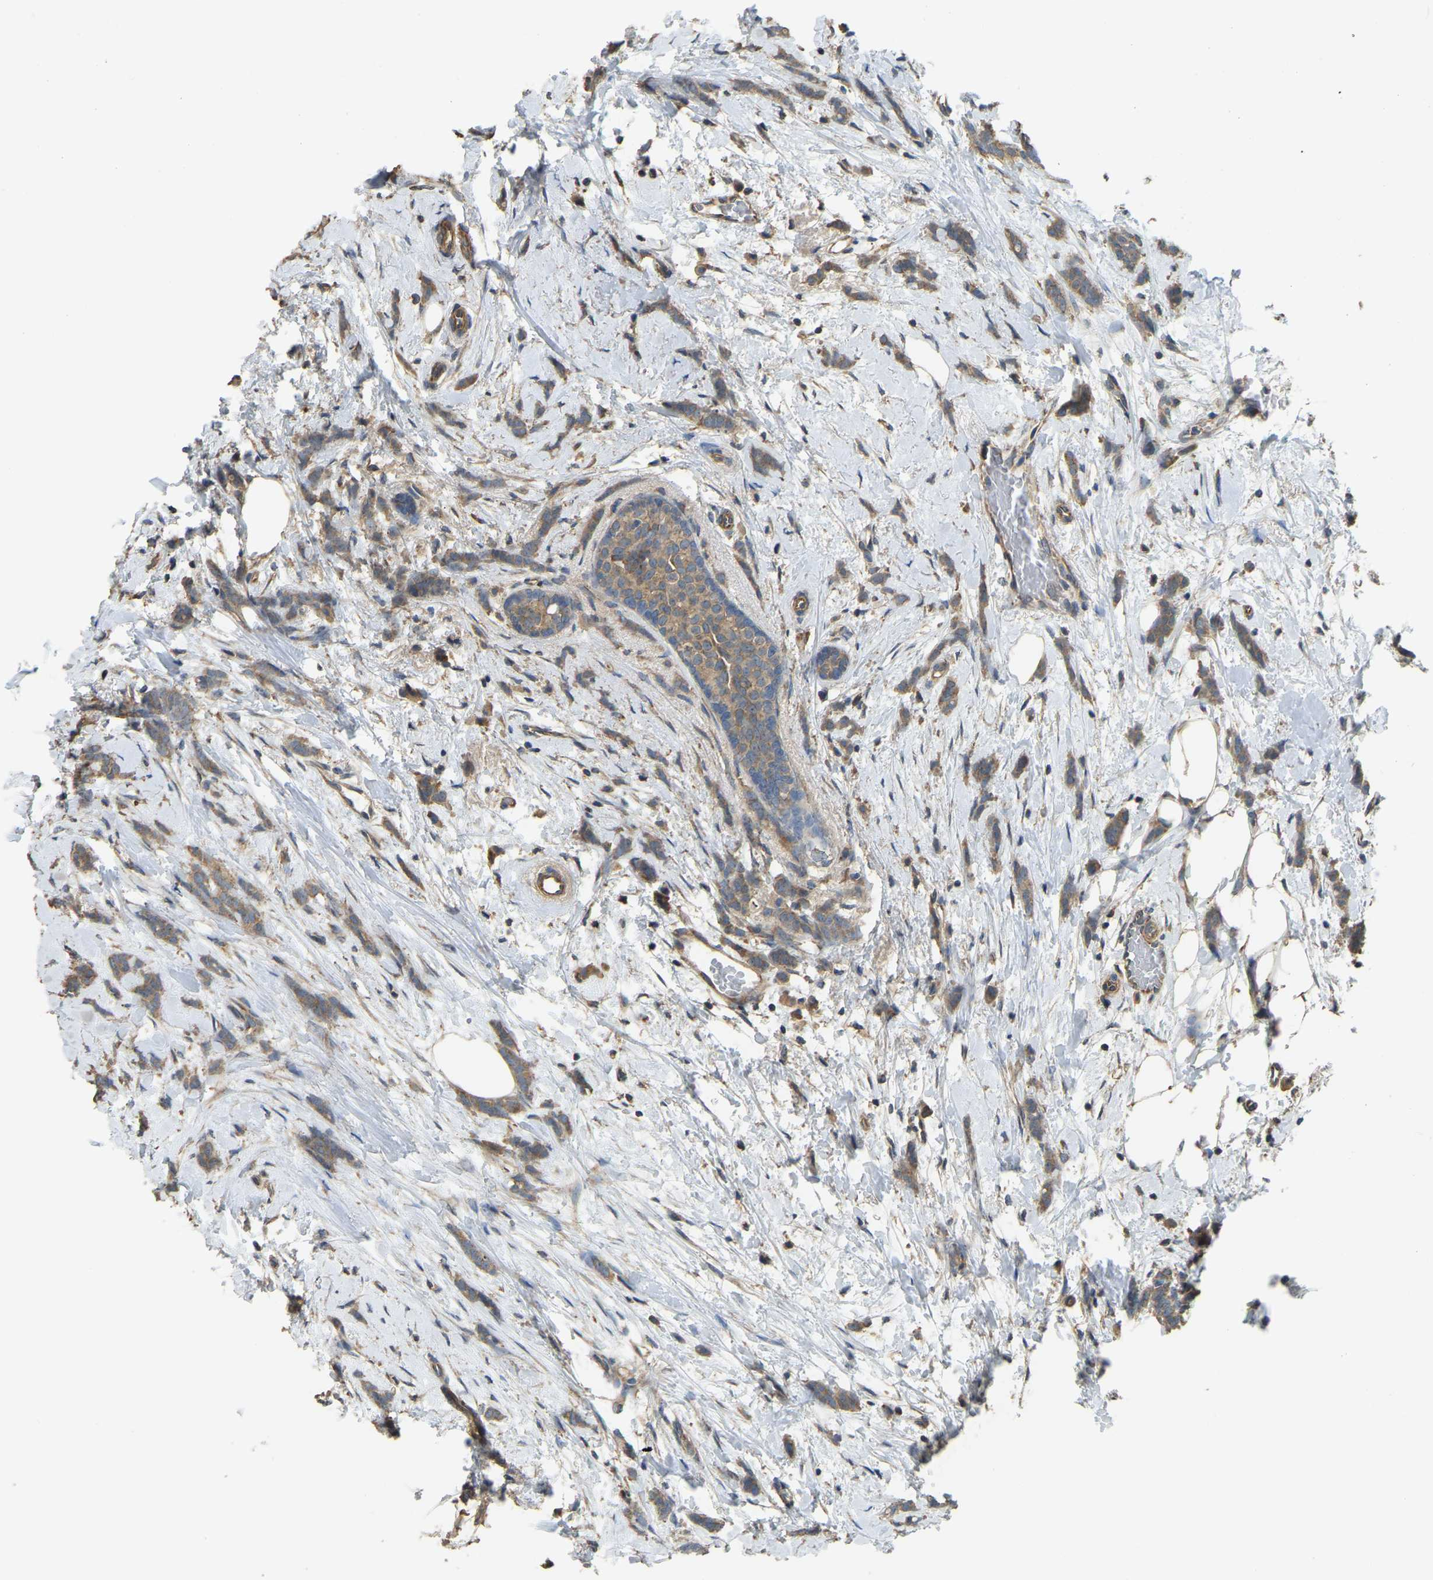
{"staining": {"intensity": "moderate", "quantity": ">75%", "location": "cytoplasmic/membranous"}, "tissue": "breast cancer", "cell_type": "Tumor cells", "image_type": "cancer", "snomed": [{"axis": "morphology", "description": "Lobular carcinoma, in situ"}, {"axis": "morphology", "description": "Lobular carcinoma"}, {"axis": "topography", "description": "Breast"}], "caption": "Tumor cells demonstrate medium levels of moderate cytoplasmic/membranous positivity in about >75% of cells in human breast lobular carcinoma in situ. (DAB = brown stain, brightfield microscopy at high magnification).", "gene": "GNG2", "patient": {"sex": "female", "age": 41}}